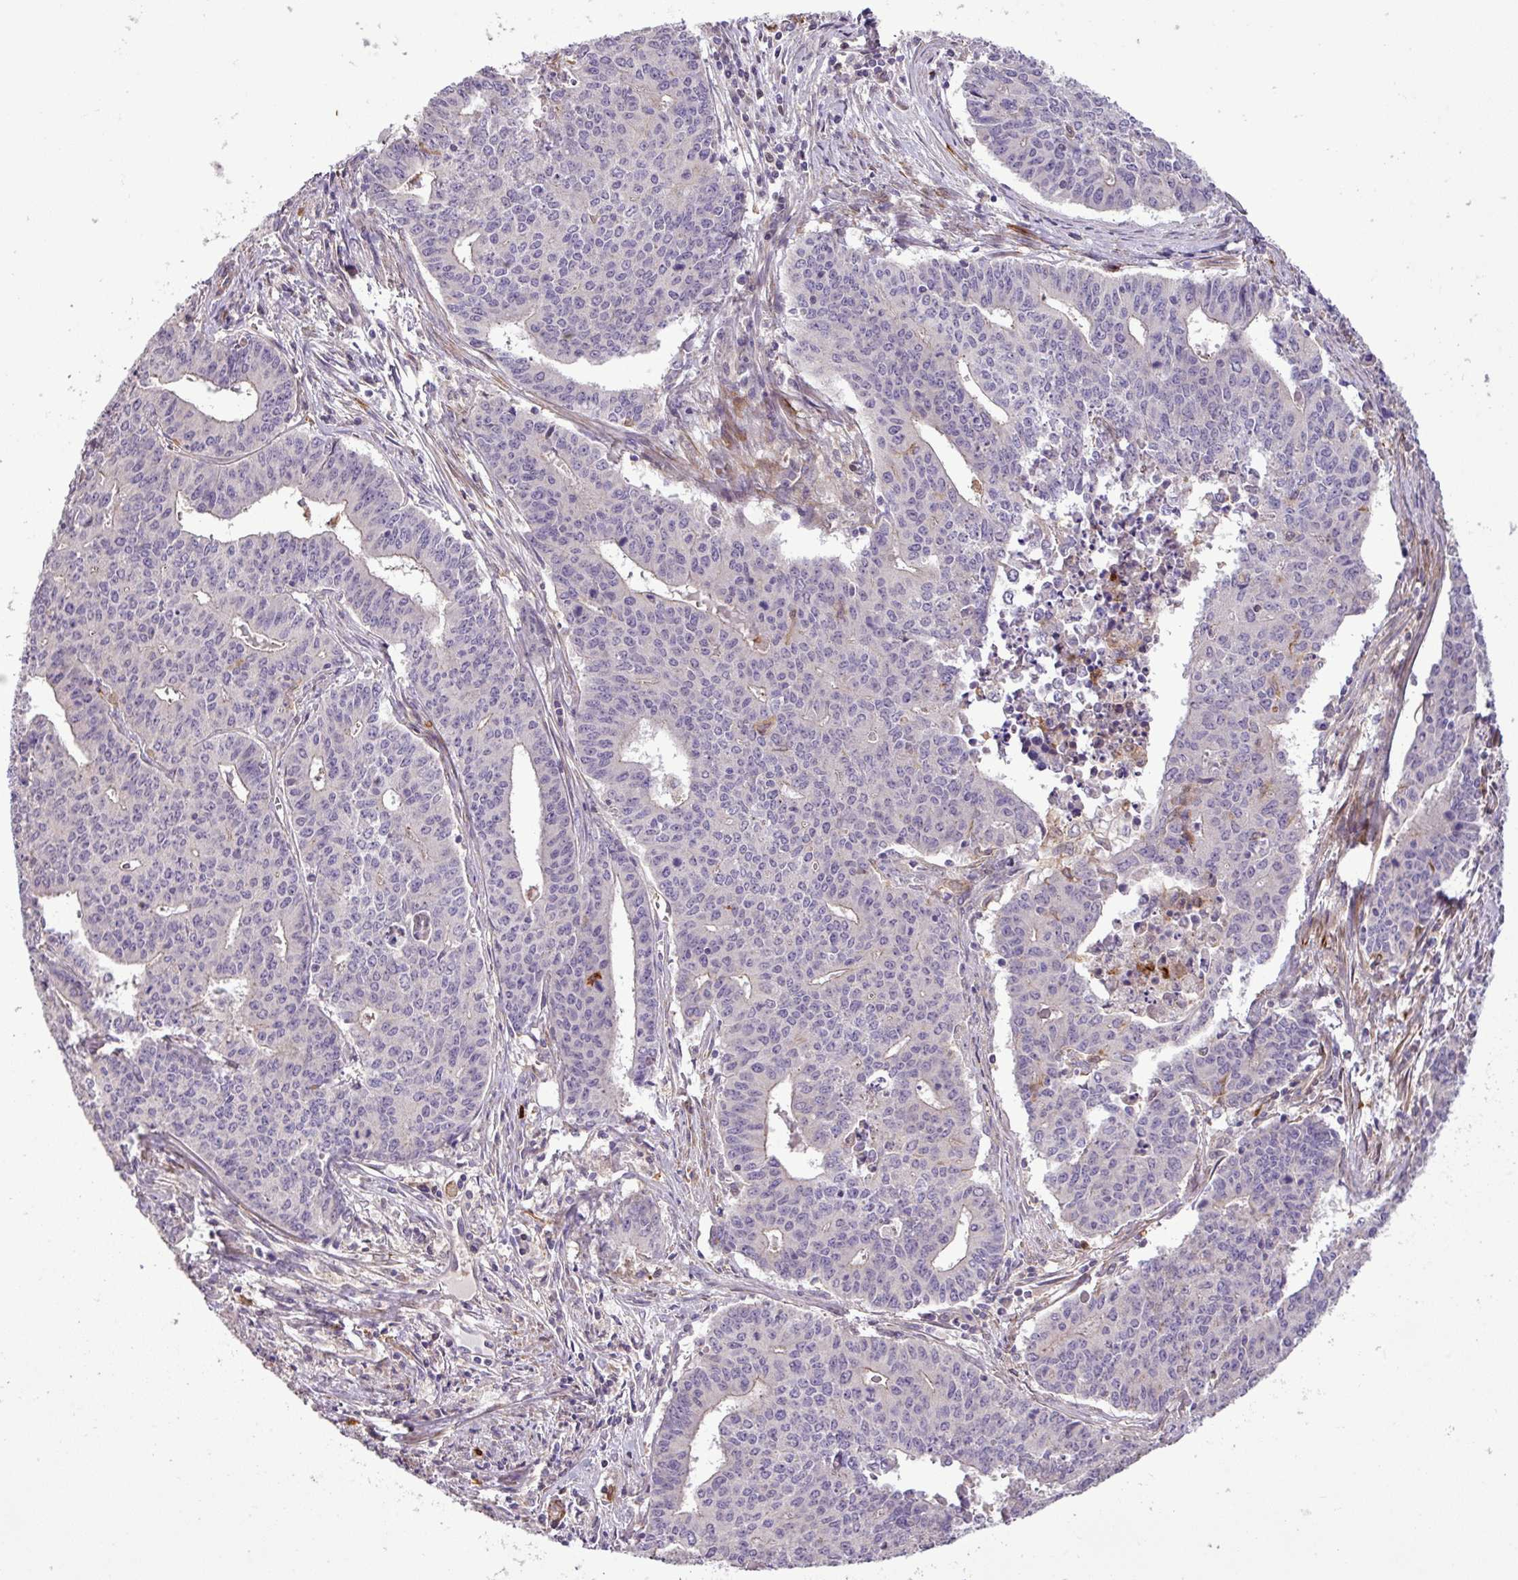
{"staining": {"intensity": "negative", "quantity": "none", "location": "none"}, "tissue": "endometrial cancer", "cell_type": "Tumor cells", "image_type": "cancer", "snomed": [{"axis": "morphology", "description": "Adenocarcinoma, NOS"}, {"axis": "topography", "description": "Endometrium"}], "caption": "Immunohistochemistry (IHC) of endometrial cancer displays no positivity in tumor cells.", "gene": "NBEAL2", "patient": {"sex": "female", "age": 59}}